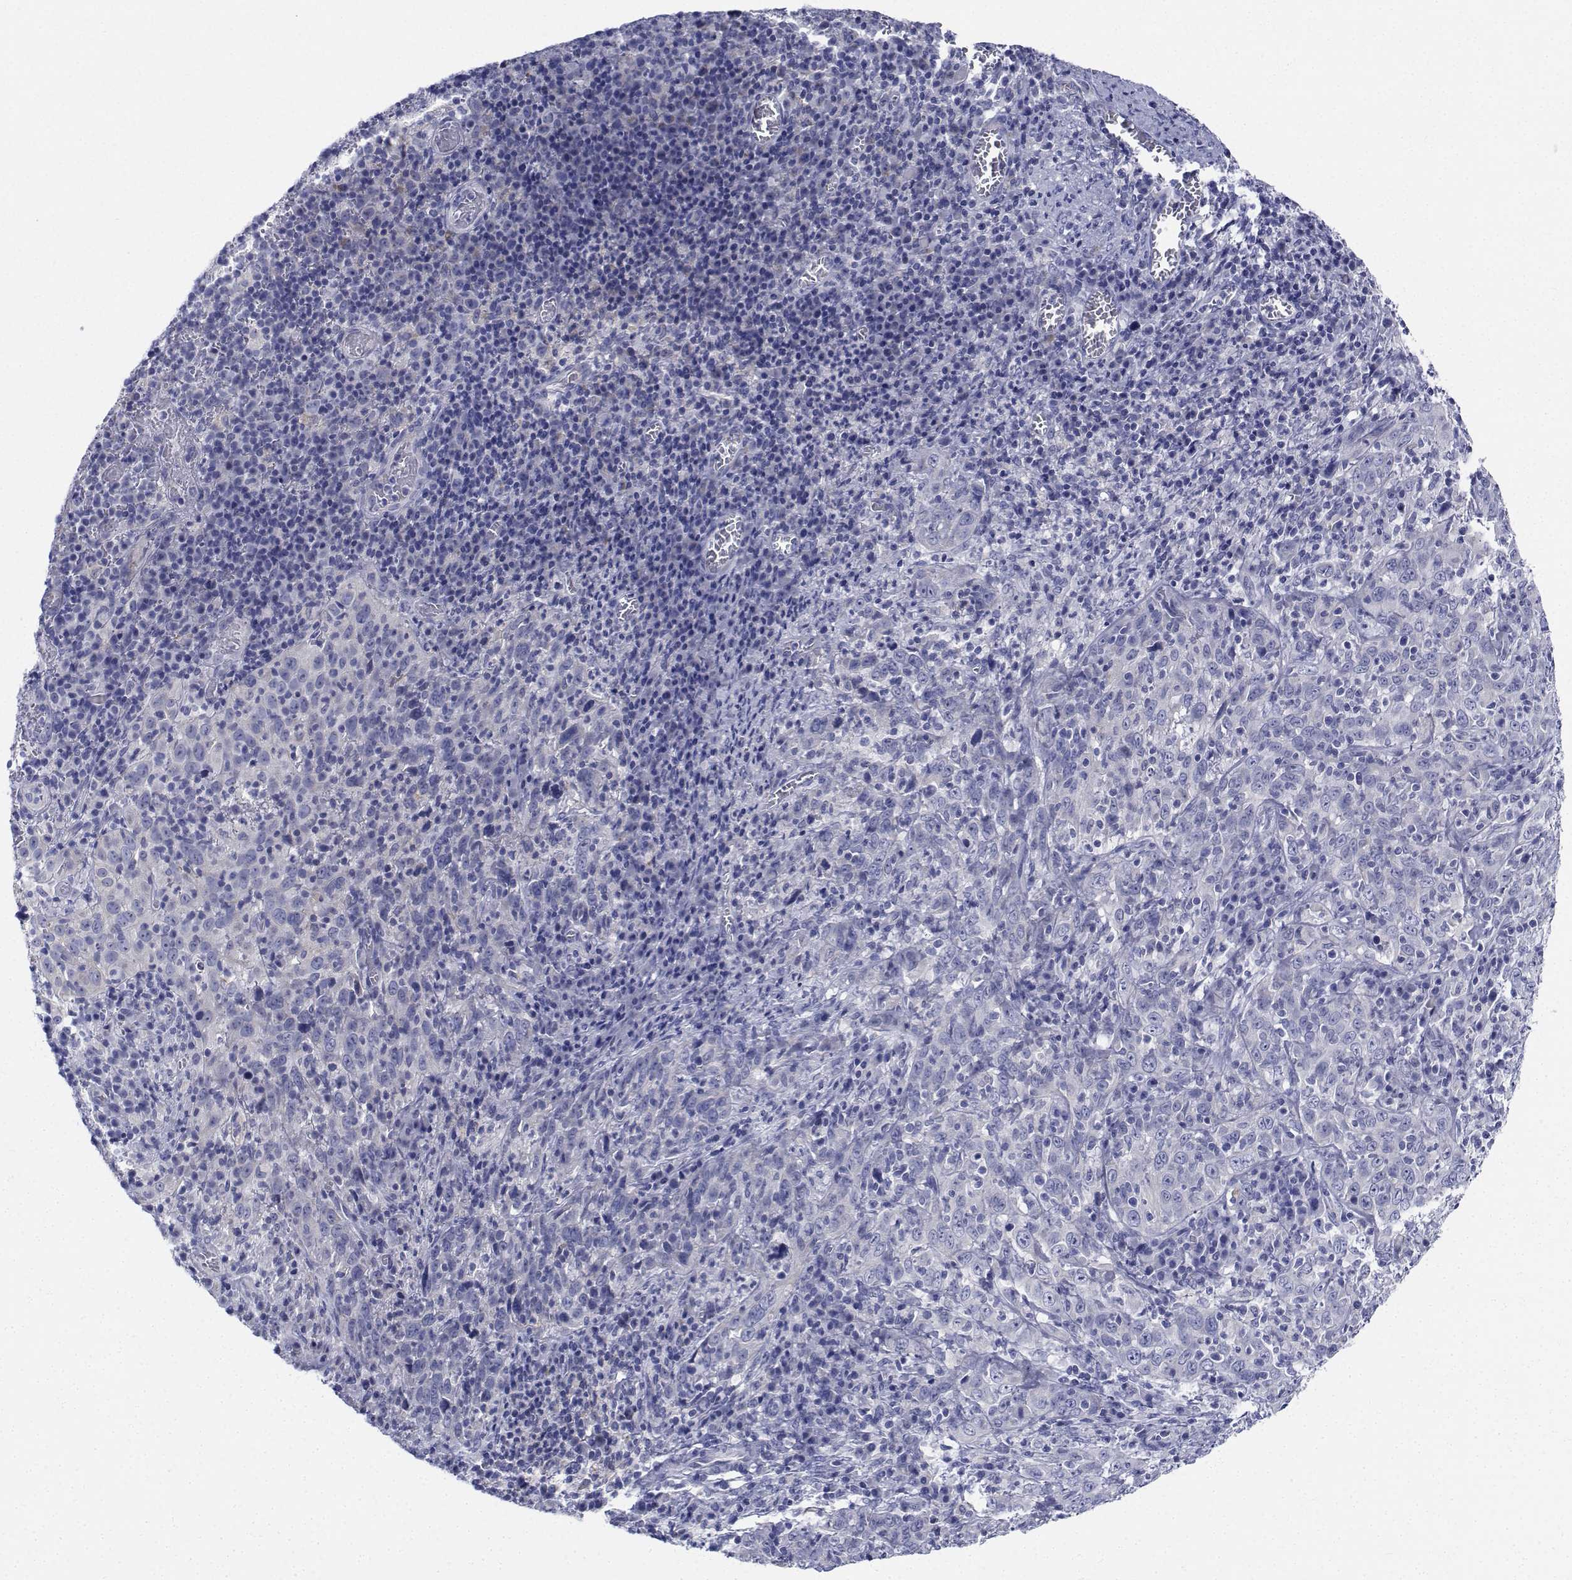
{"staining": {"intensity": "negative", "quantity": "none", "location": "none"}, "tissue": "cervical cancer", "cell_type": "Tumor cells", "image_type": "cancer", "snomed": [{"axis": "morphology", "description": "Squamous cell carcinoma, NOS"}, {"axis": "topography", "description": "Cervix"}], "caption": "Immunohistochemistry (IHC) photomicrograph of neoplastic tissue: human cervical cancer stained with DAB (3,3'-diaminobenzidine) displays no significant protein expression in tumor cells.", "gene": "CDHR3", "patient": {"sex": "female", "age": 46}}